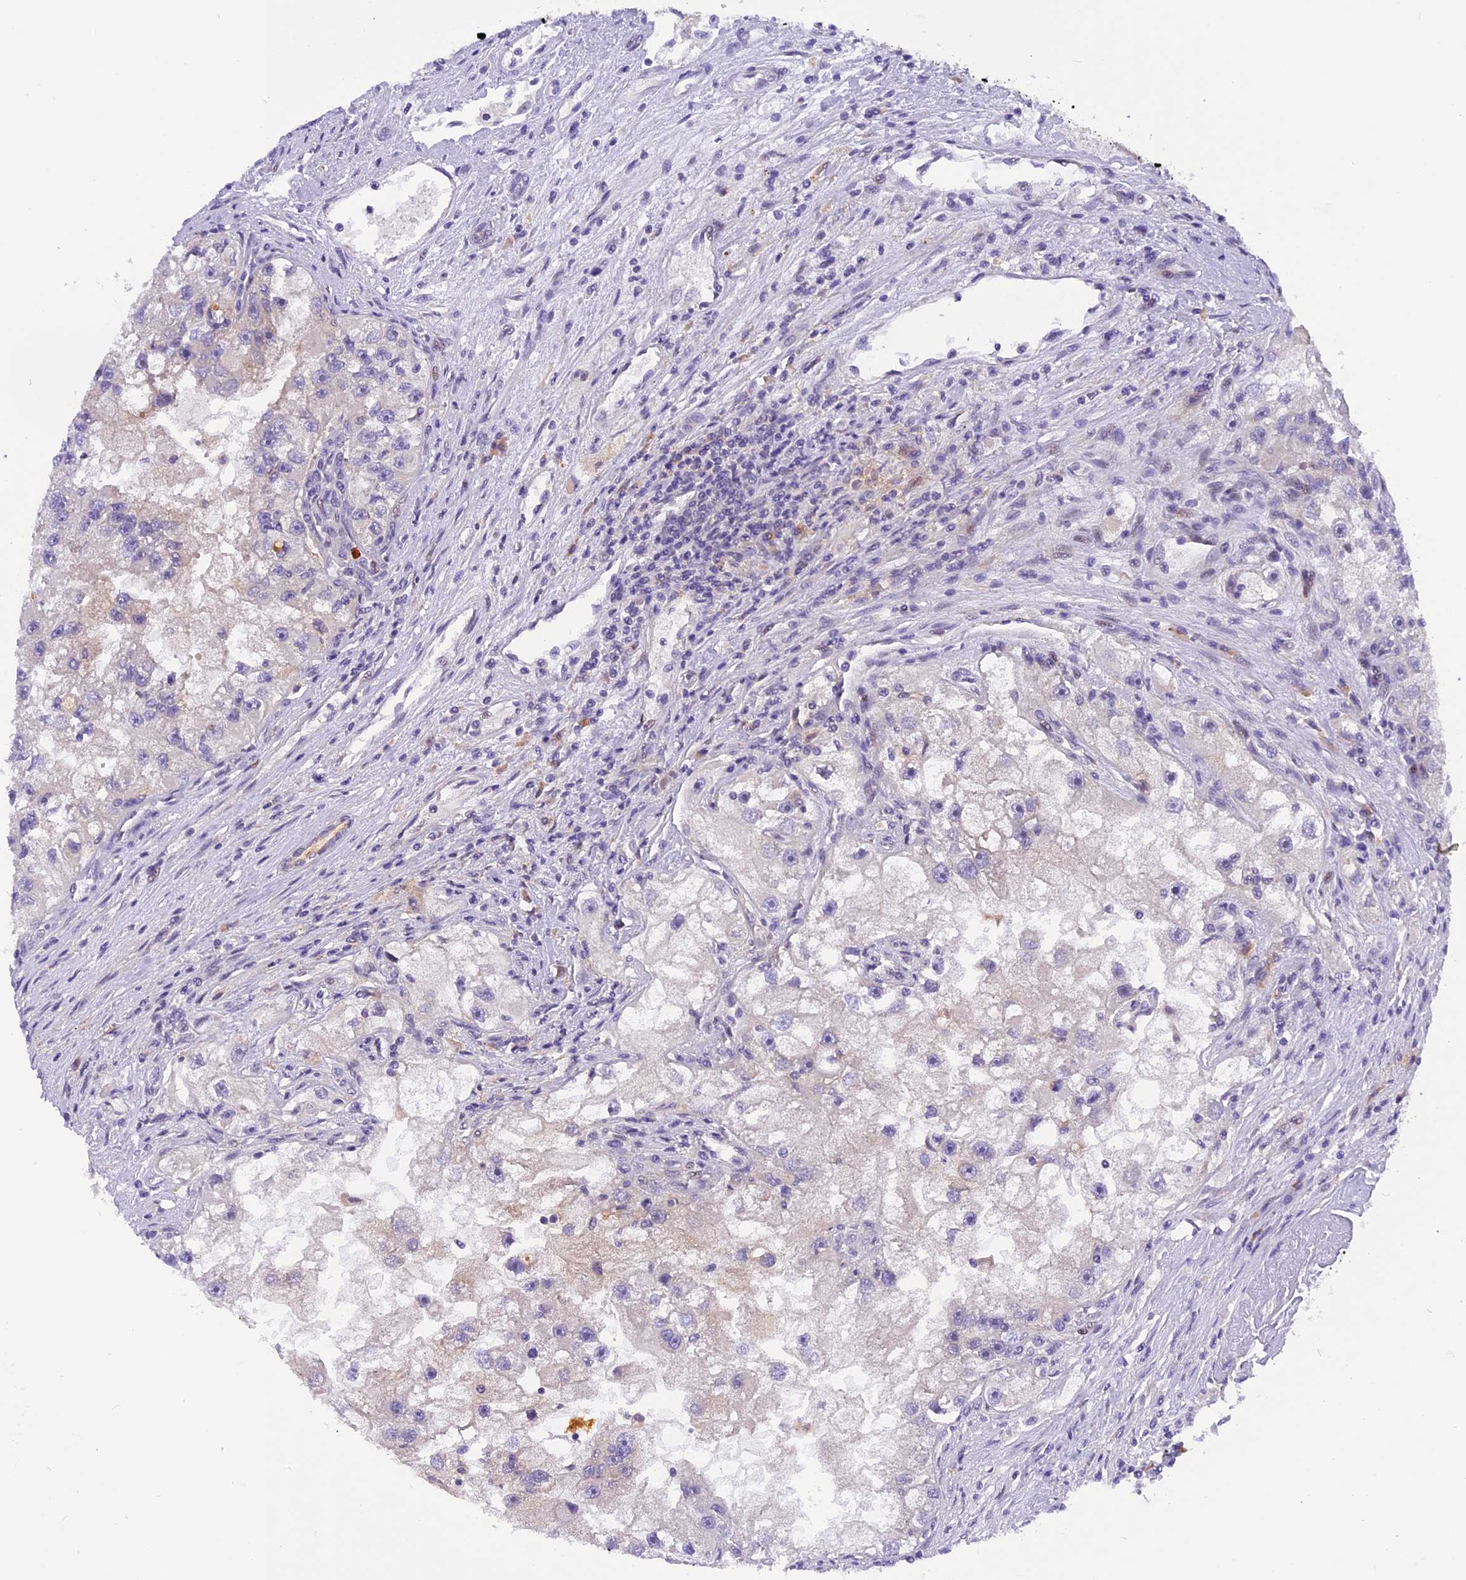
{"staining": {"intensity": "negative", "quantity": "none", "location": "none"}, "tissue": "renal cancer", "cell_type": "Tumor cells", "image_type": "cancer", "snomed": [{"axis": "morphology", "description": "Adenocarcinoma, NOS"}, {"axis": "topography", "description": "Kidney"}], "caption": "Tumor cells show no significant positivity in renal cancer (adenocarcinoma).", "gene": "RABGGTA", "patient": {"sex": "male", "age": 63}}